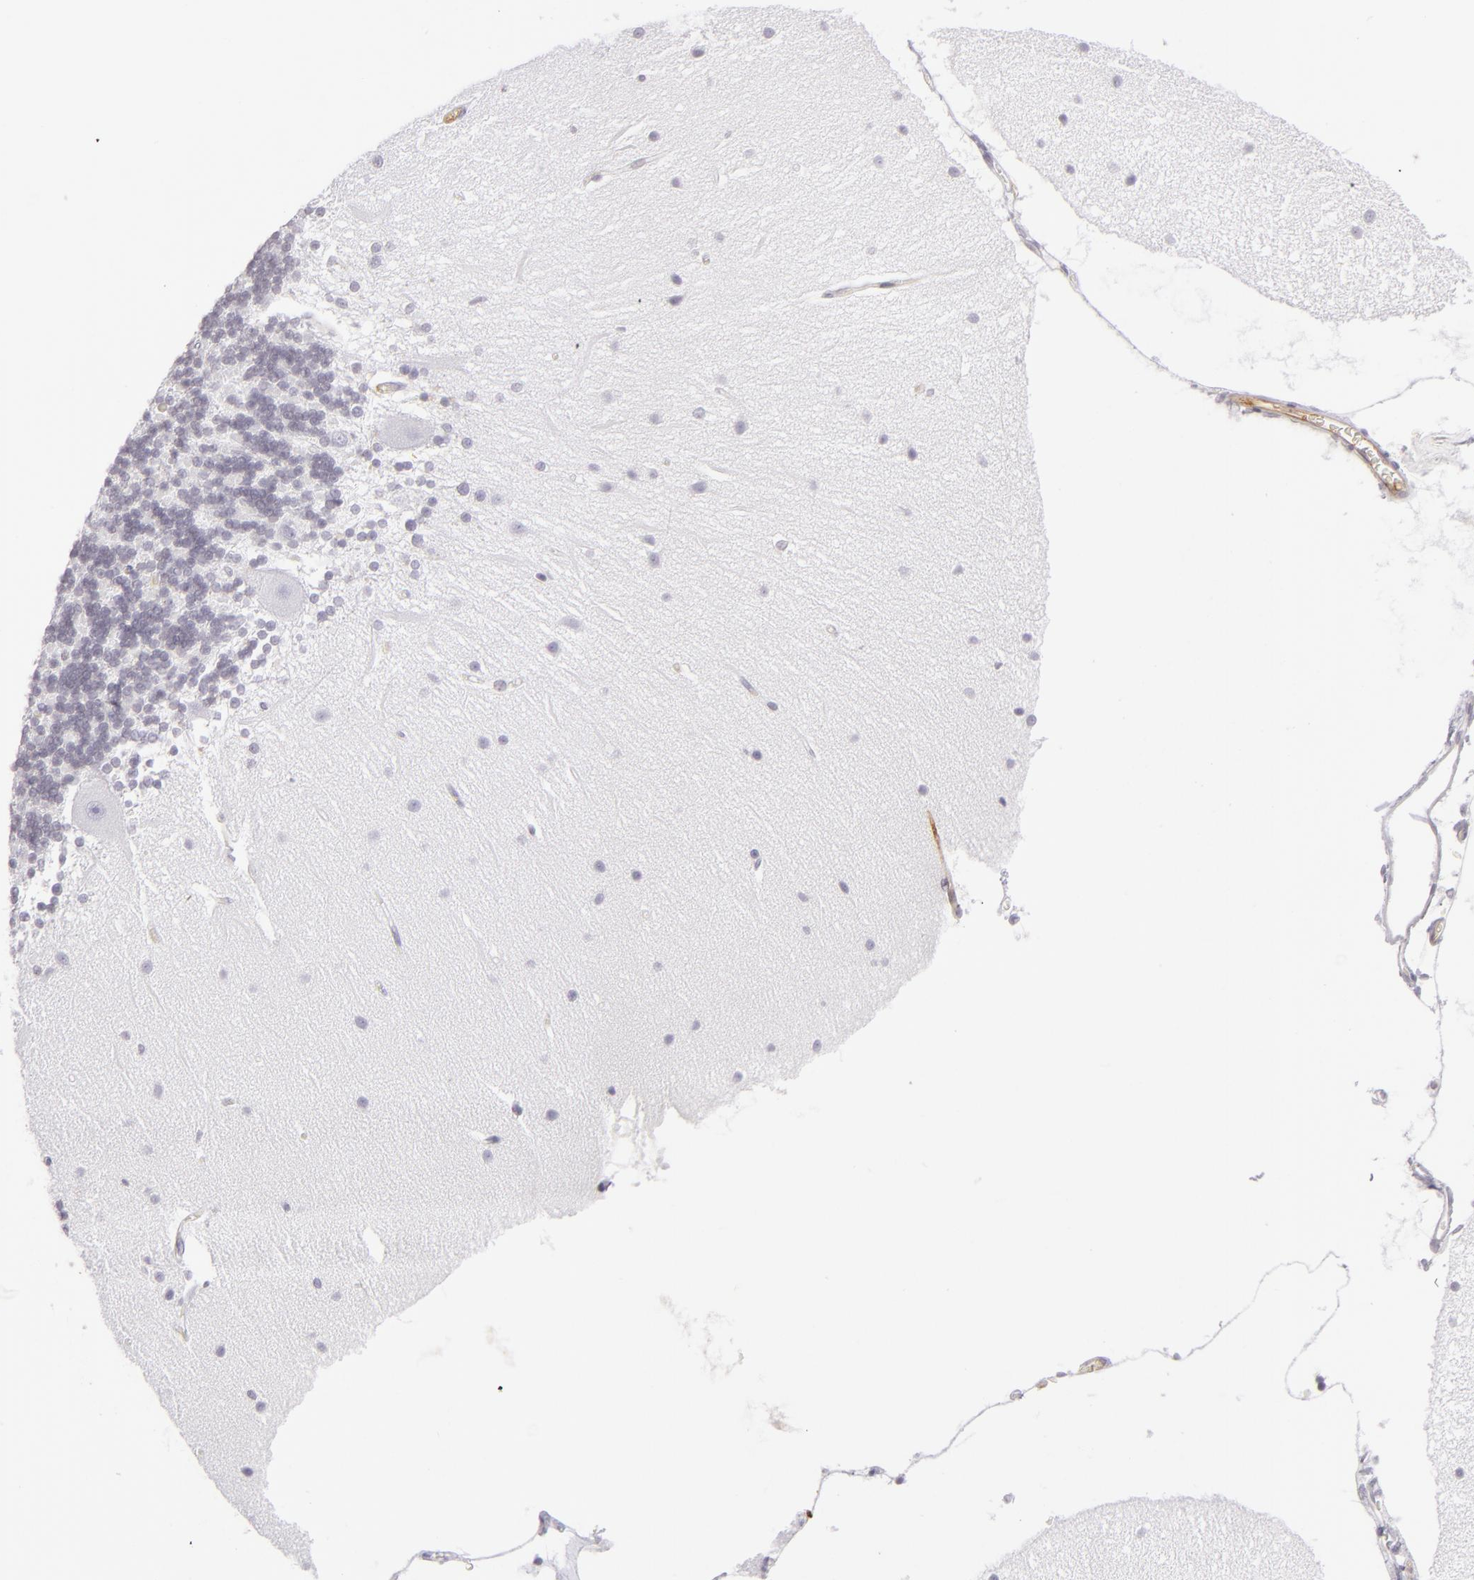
{"staining": {"intensity": "negative", "quantity": "none", "location": "none"}, "tissue": "cerebellum", "cell_type": "Cells in granular layer", "image_type": "normal", "snomed": [{"axis": "morphology", "description": "Normal tissue, NOS"}, {"axis": "topography", "description": "Cerebellum"}], "caption": "Immunohistochemistry histopathology image of unremarkable cerebellum stained for a protein (brown), which displays no positivity in cells in granular layer. (IHC, brightfield microscopy, high magnification).", "gene": "THBD", "patient": {"sex": "female", "age": 54}}